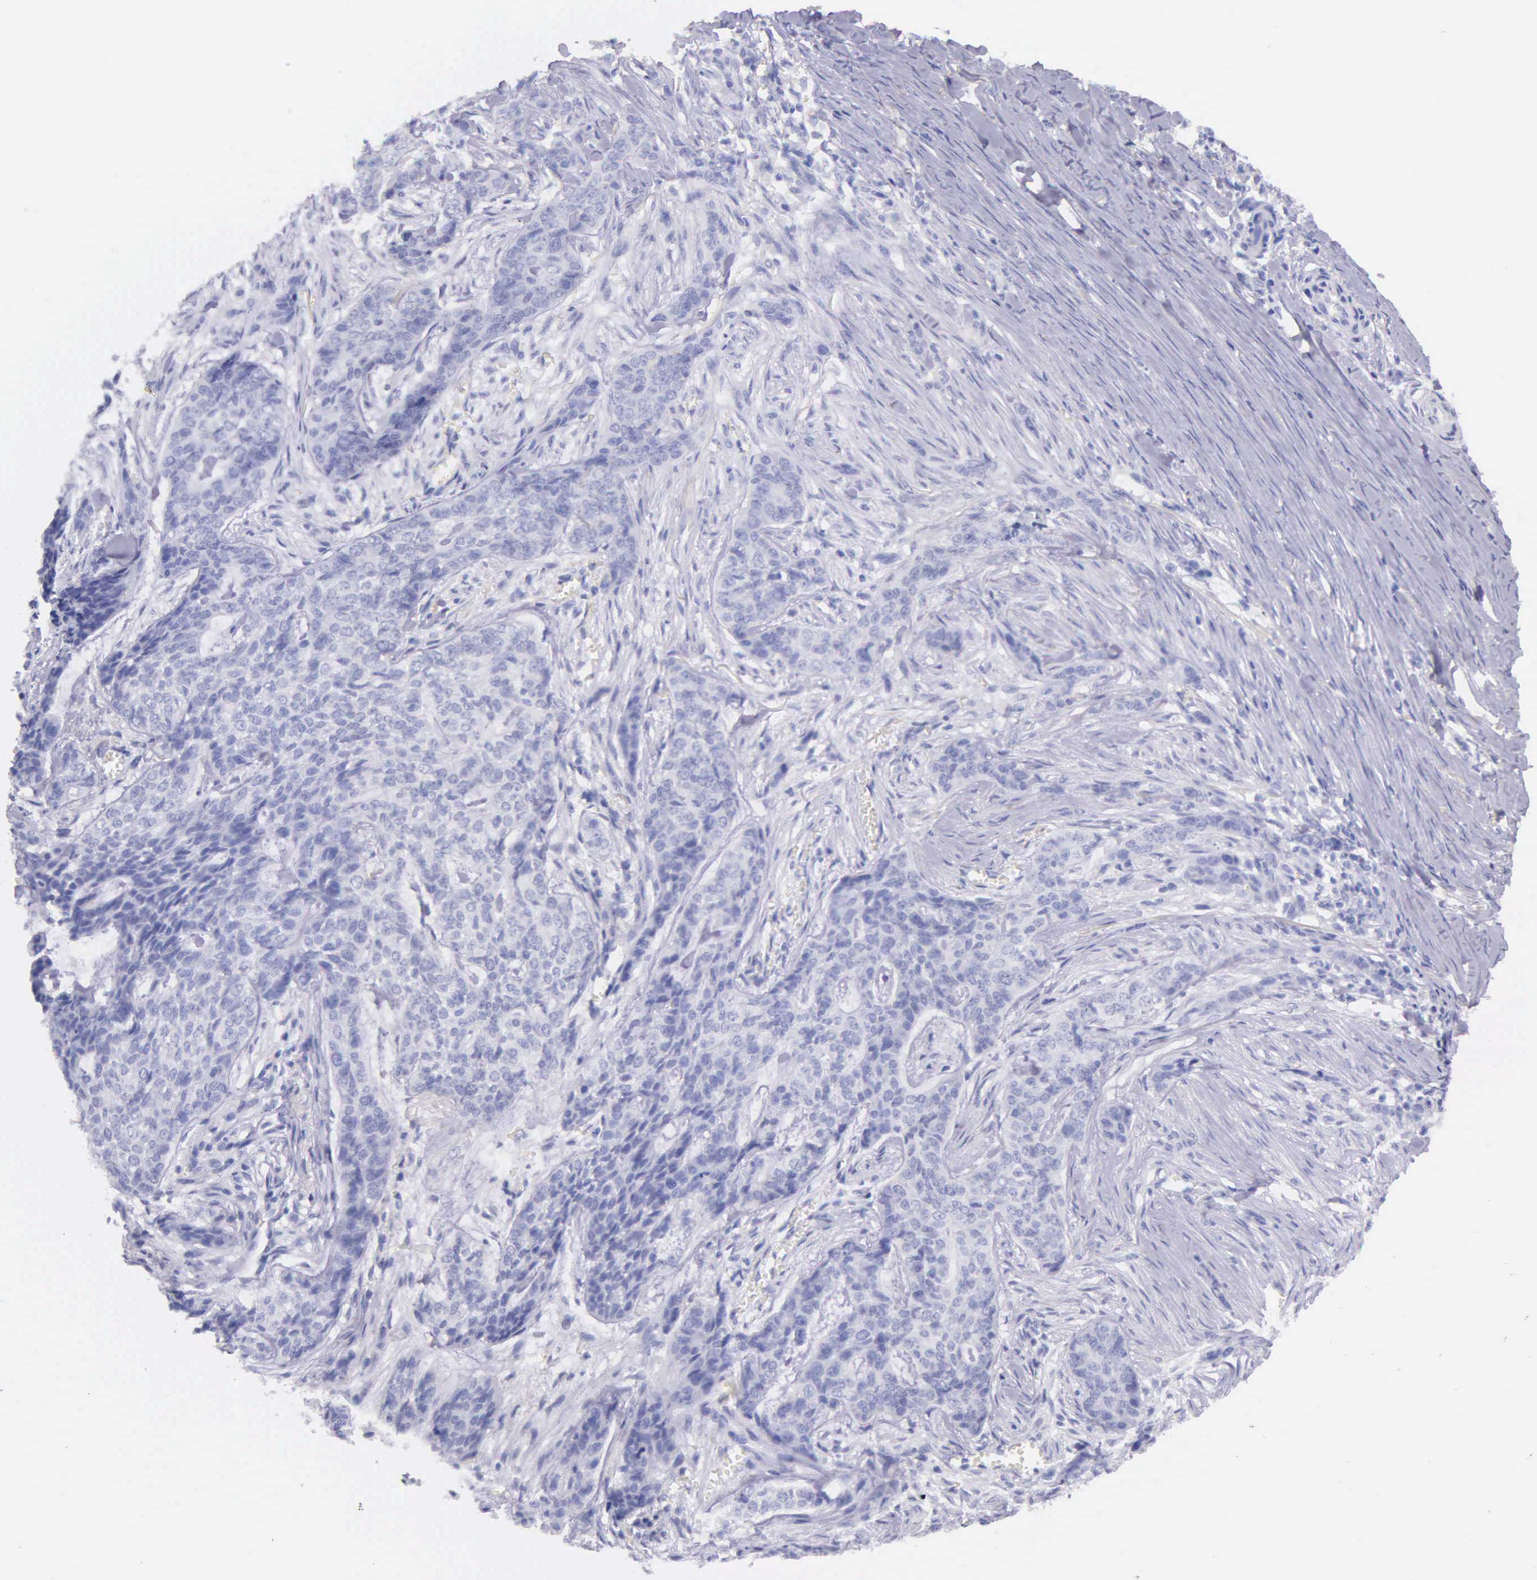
{"staining": {"intensity": "negative", "quantity": "none", "location": "none"}, "tissue": "skin cancer", "cell_type": "Tumor cells", "image_type": "cancer", "snomed": [{"axis": "morphology", "description": "Normal tissue, NOS"}, {"axis": "morphology", "description": "Basal cell carcinoma"}, {"axis": "topography", "description": "Skin"}], "caption": "Tumor cells show no significant protein positivity in basal cell carcinoma (skin).", "gene": "GSTT2", "patient": {"sex": "female", "age": 65}}